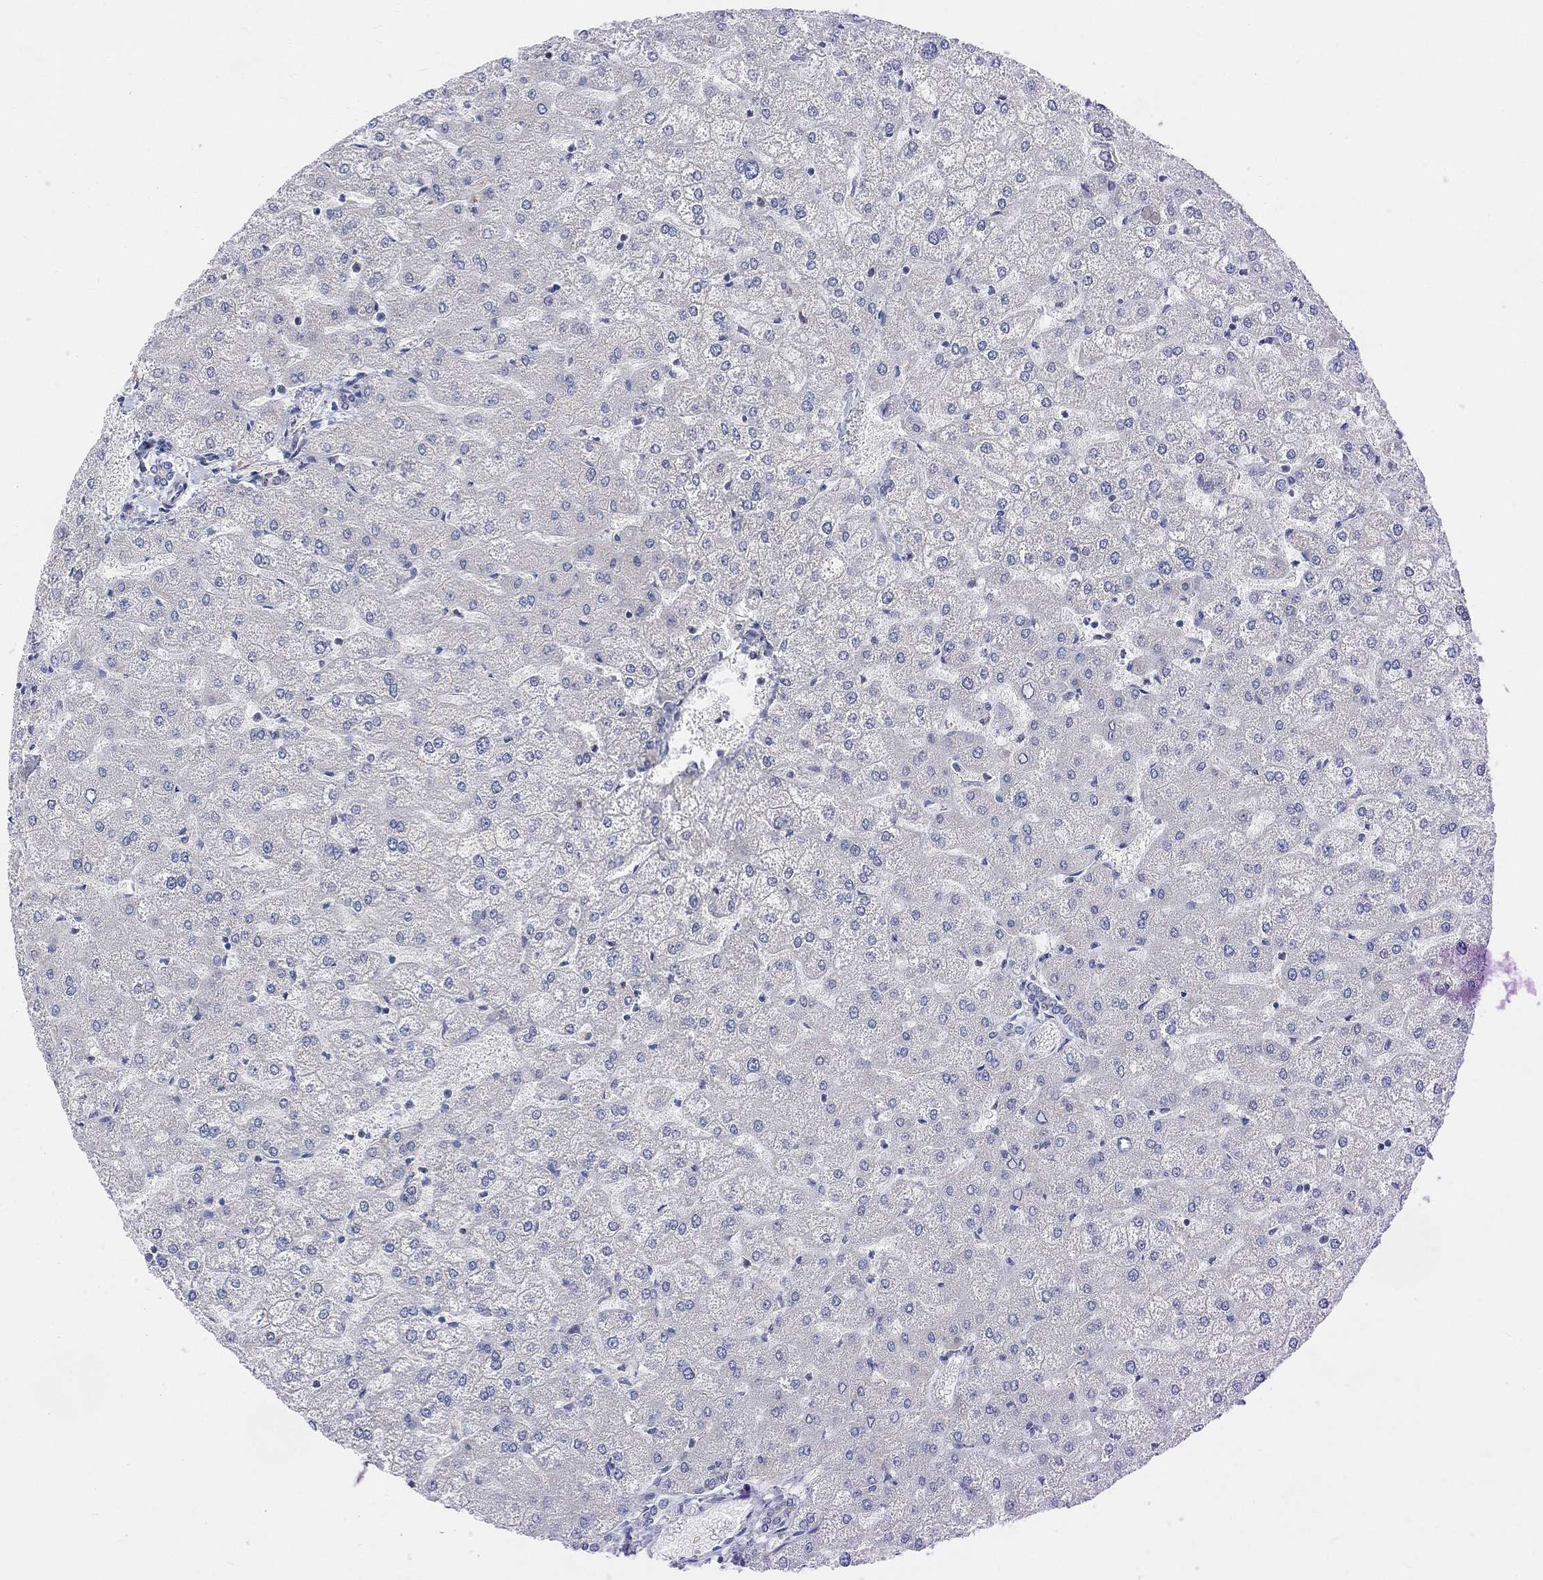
{"staining": {"intensity": "negative", "quantity": "none", "location": "none"}, "tissue": "liver", "cell_type": "Cholangiocytes", "image_type": "normal", "snomed": [{"axis": "morphology", "description": "Normal tissue, NOS"}, {"axis": "topography", "description": "Liver"}], "caption": "Cholangiocytes show no significant protein positivity in normal liver. The staining is performed using DAB brown chromogen with nuclei counter-stained in using hematoxylin.", "gene": "HCRTR1", "patient": {"sex": "female", "age": 32}}